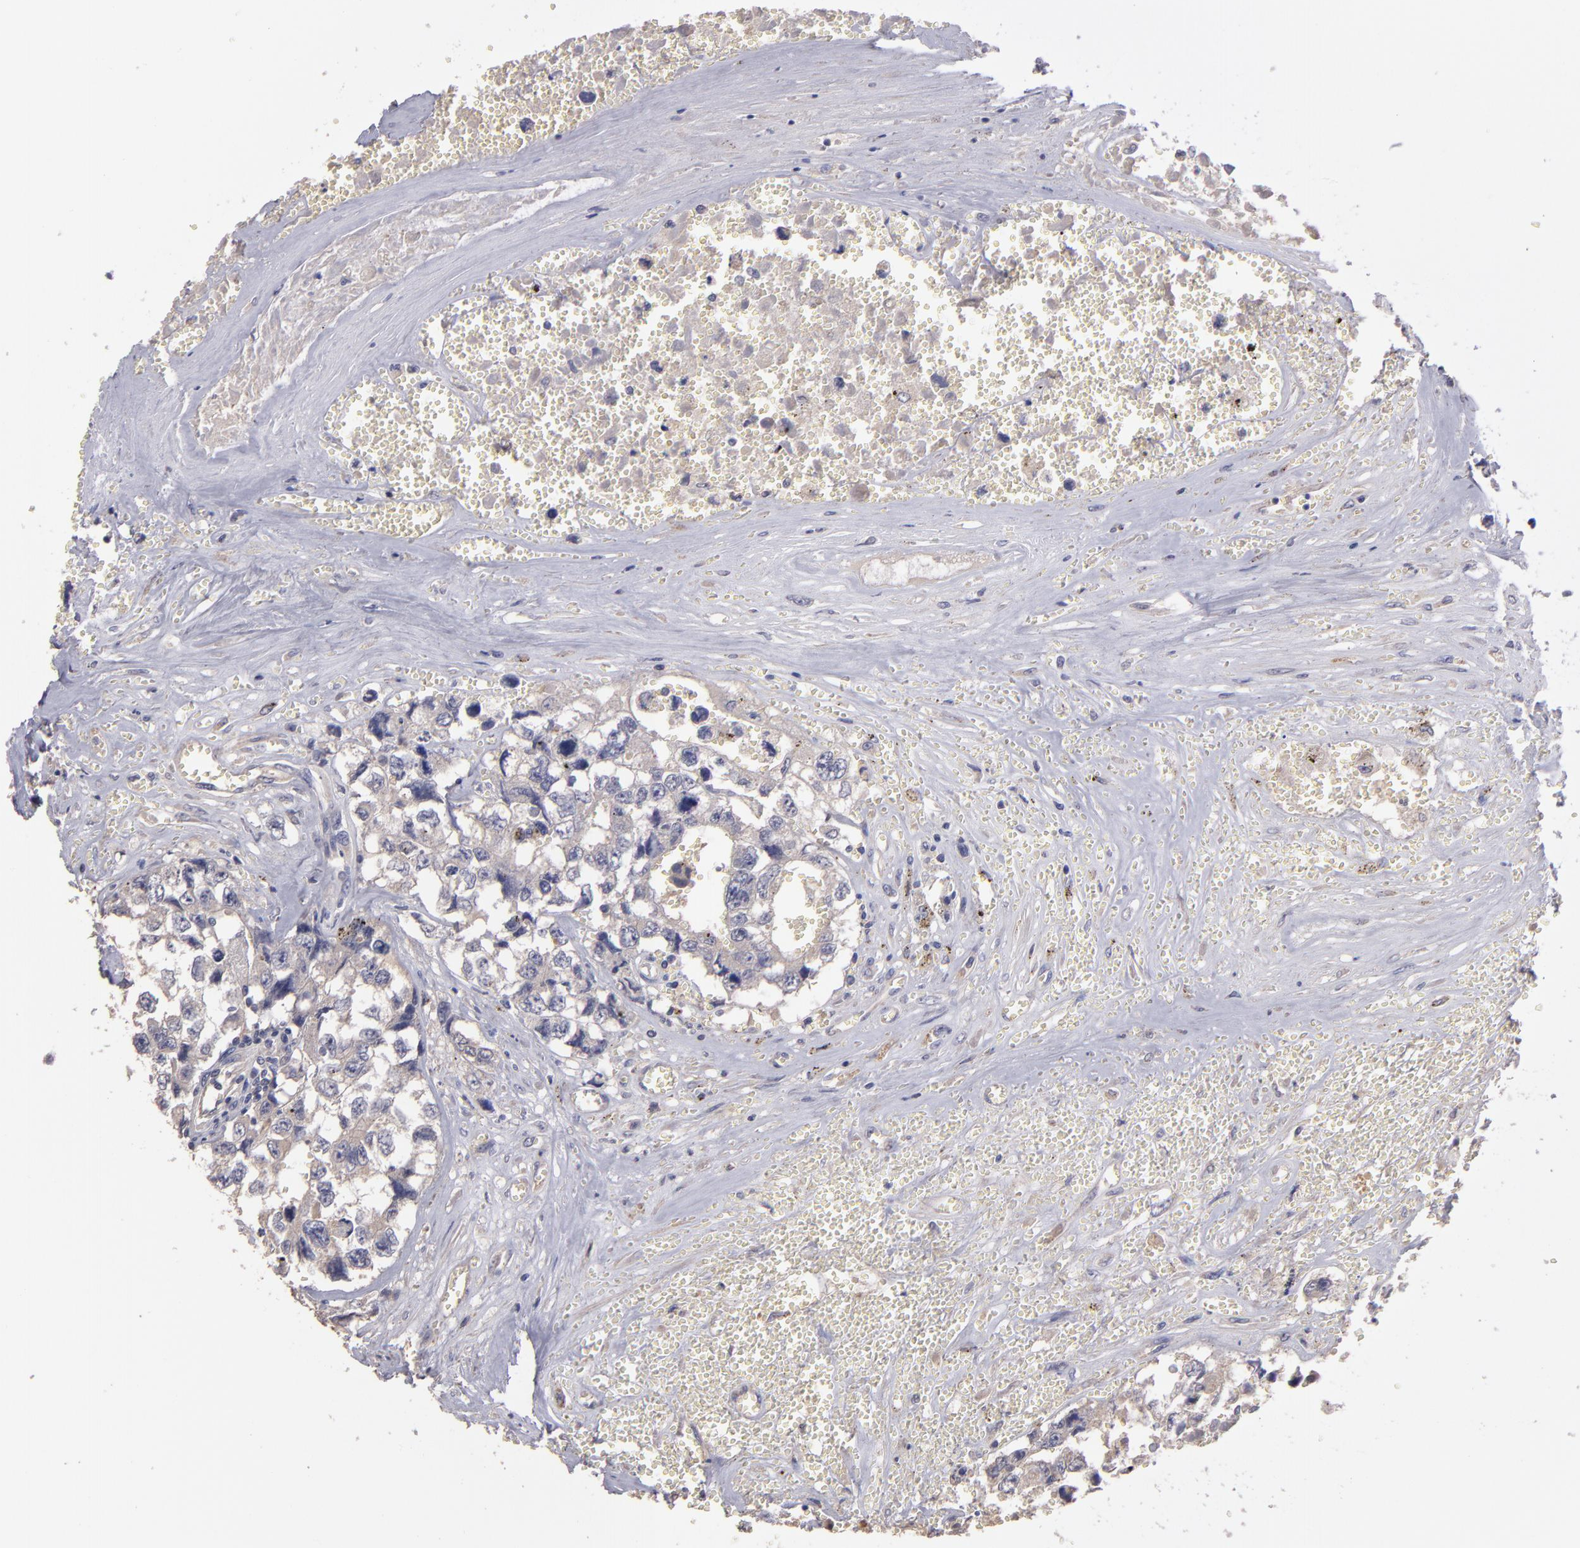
{"staining": {"intensity": "negative", "quantity": "none", "location": "none"}, "tissue": "testis cancer", "cell_type": "Tumor cells", "image_type": "cancer", "snomed": [{"axis": "morphology", "description": "Carcinoma, Embryonal, NOS"}, {"axis": "topography", "description": "Testis"}], "caption": "Micrograph shows no significant protein staining in tumor cells of embryonal carcinoma (testis).", "gene": "GNAZ", "patient": {"sex": "male", "age": 31}}